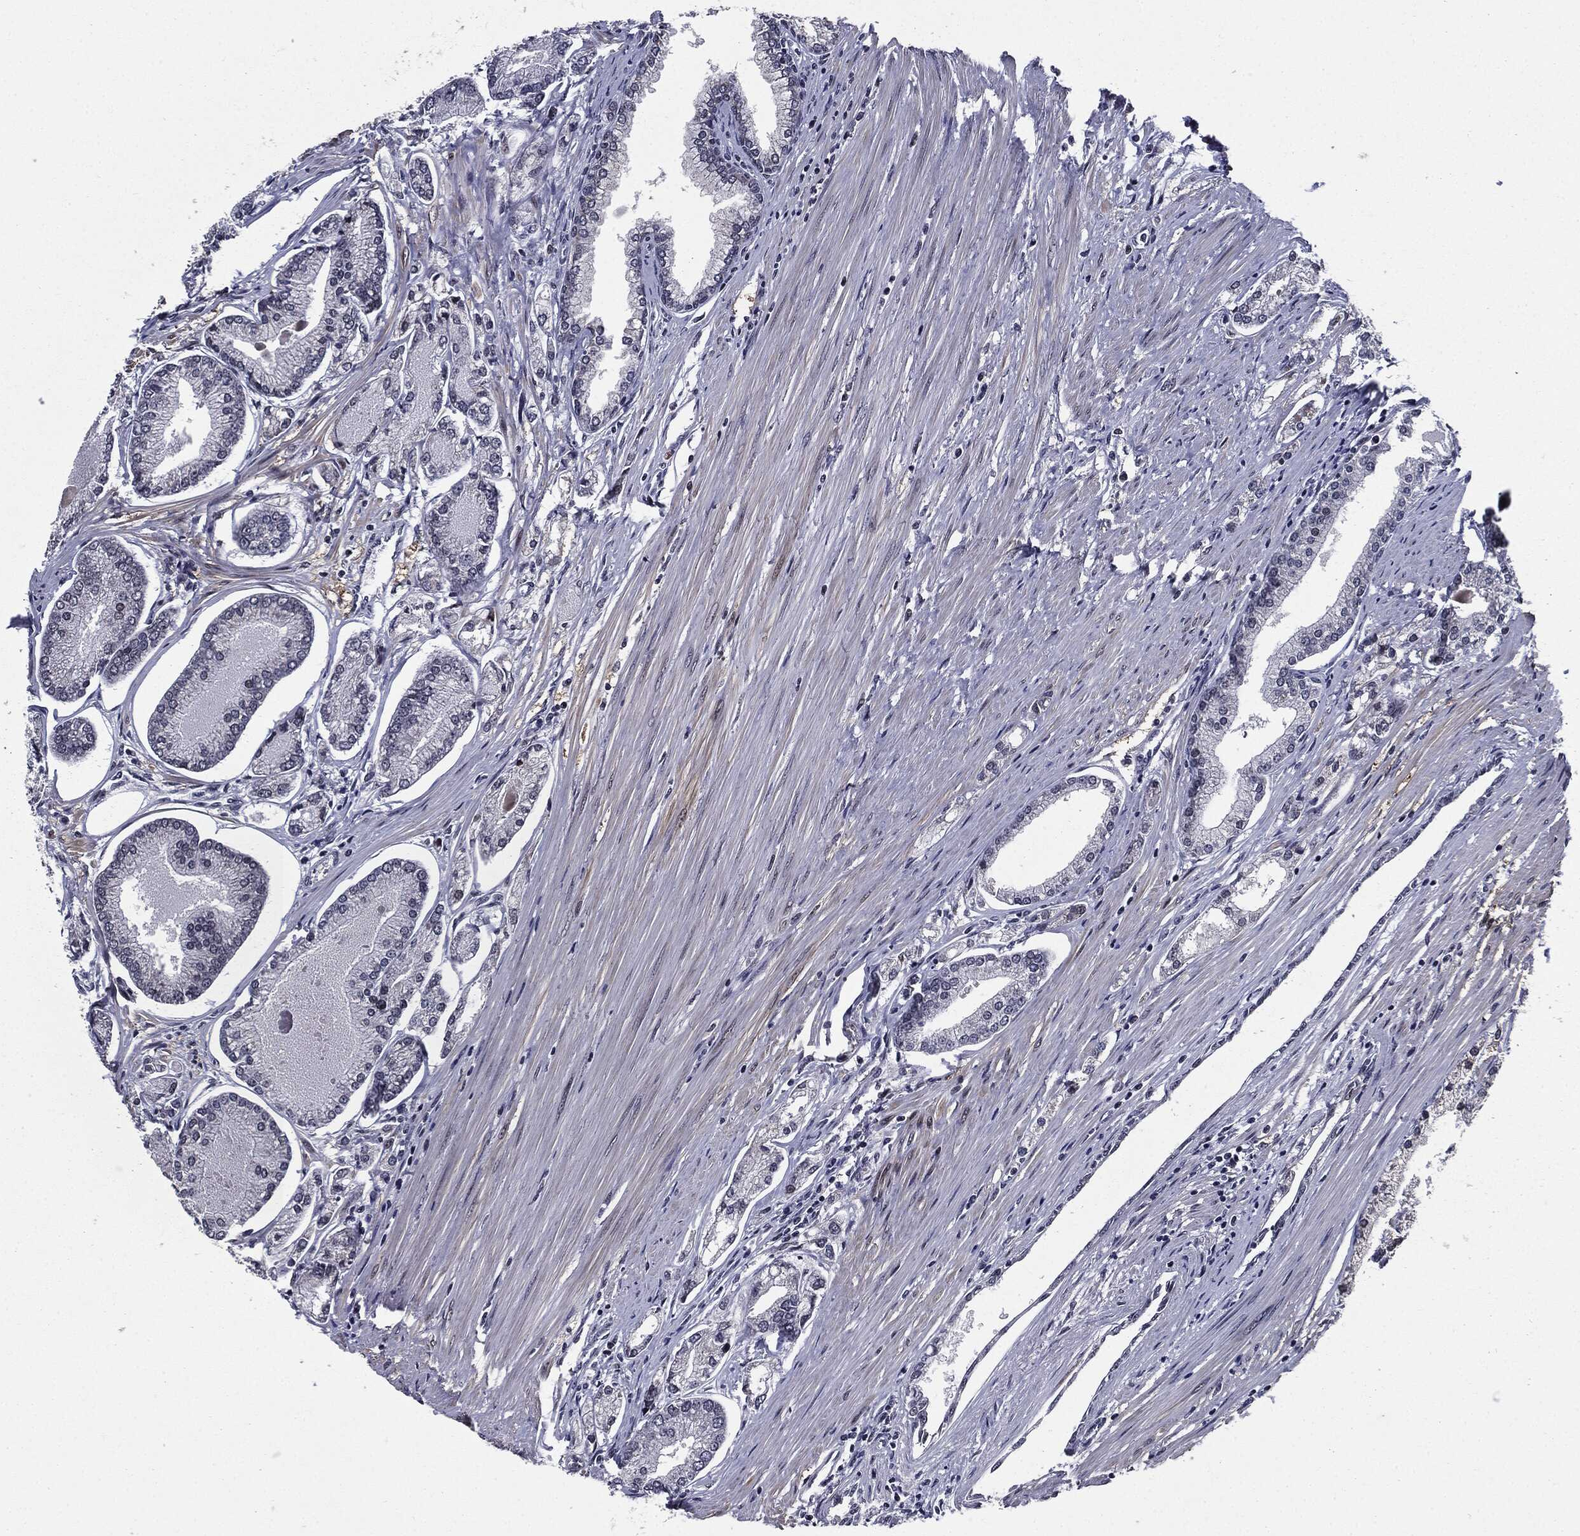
{"staining": {"intensity": "negative", "quantity": "none", "location": "none"}, "tissue": "prostate cancer", "cell_type": "Tumor cells", "image_type": "cancer", "snomed": [{"axis": "morphology", "description": "Adenocarcinoma, Low grade"}, {"axis": "topography", "description": "Prostate"}], "caption": "An IHC micrograph of prostate low-grade adenocarcinoma is shown. There is no staining in tumor cells of prostate low-grade adenocarcinoma. The staining is performed using DAB (3,3'-diaminobenzidine) brown chromogen with nuclei counter-stained in using hematoxylin.", "gene": "ZFP91", "patient": {"sex": "male", "age": 72}}